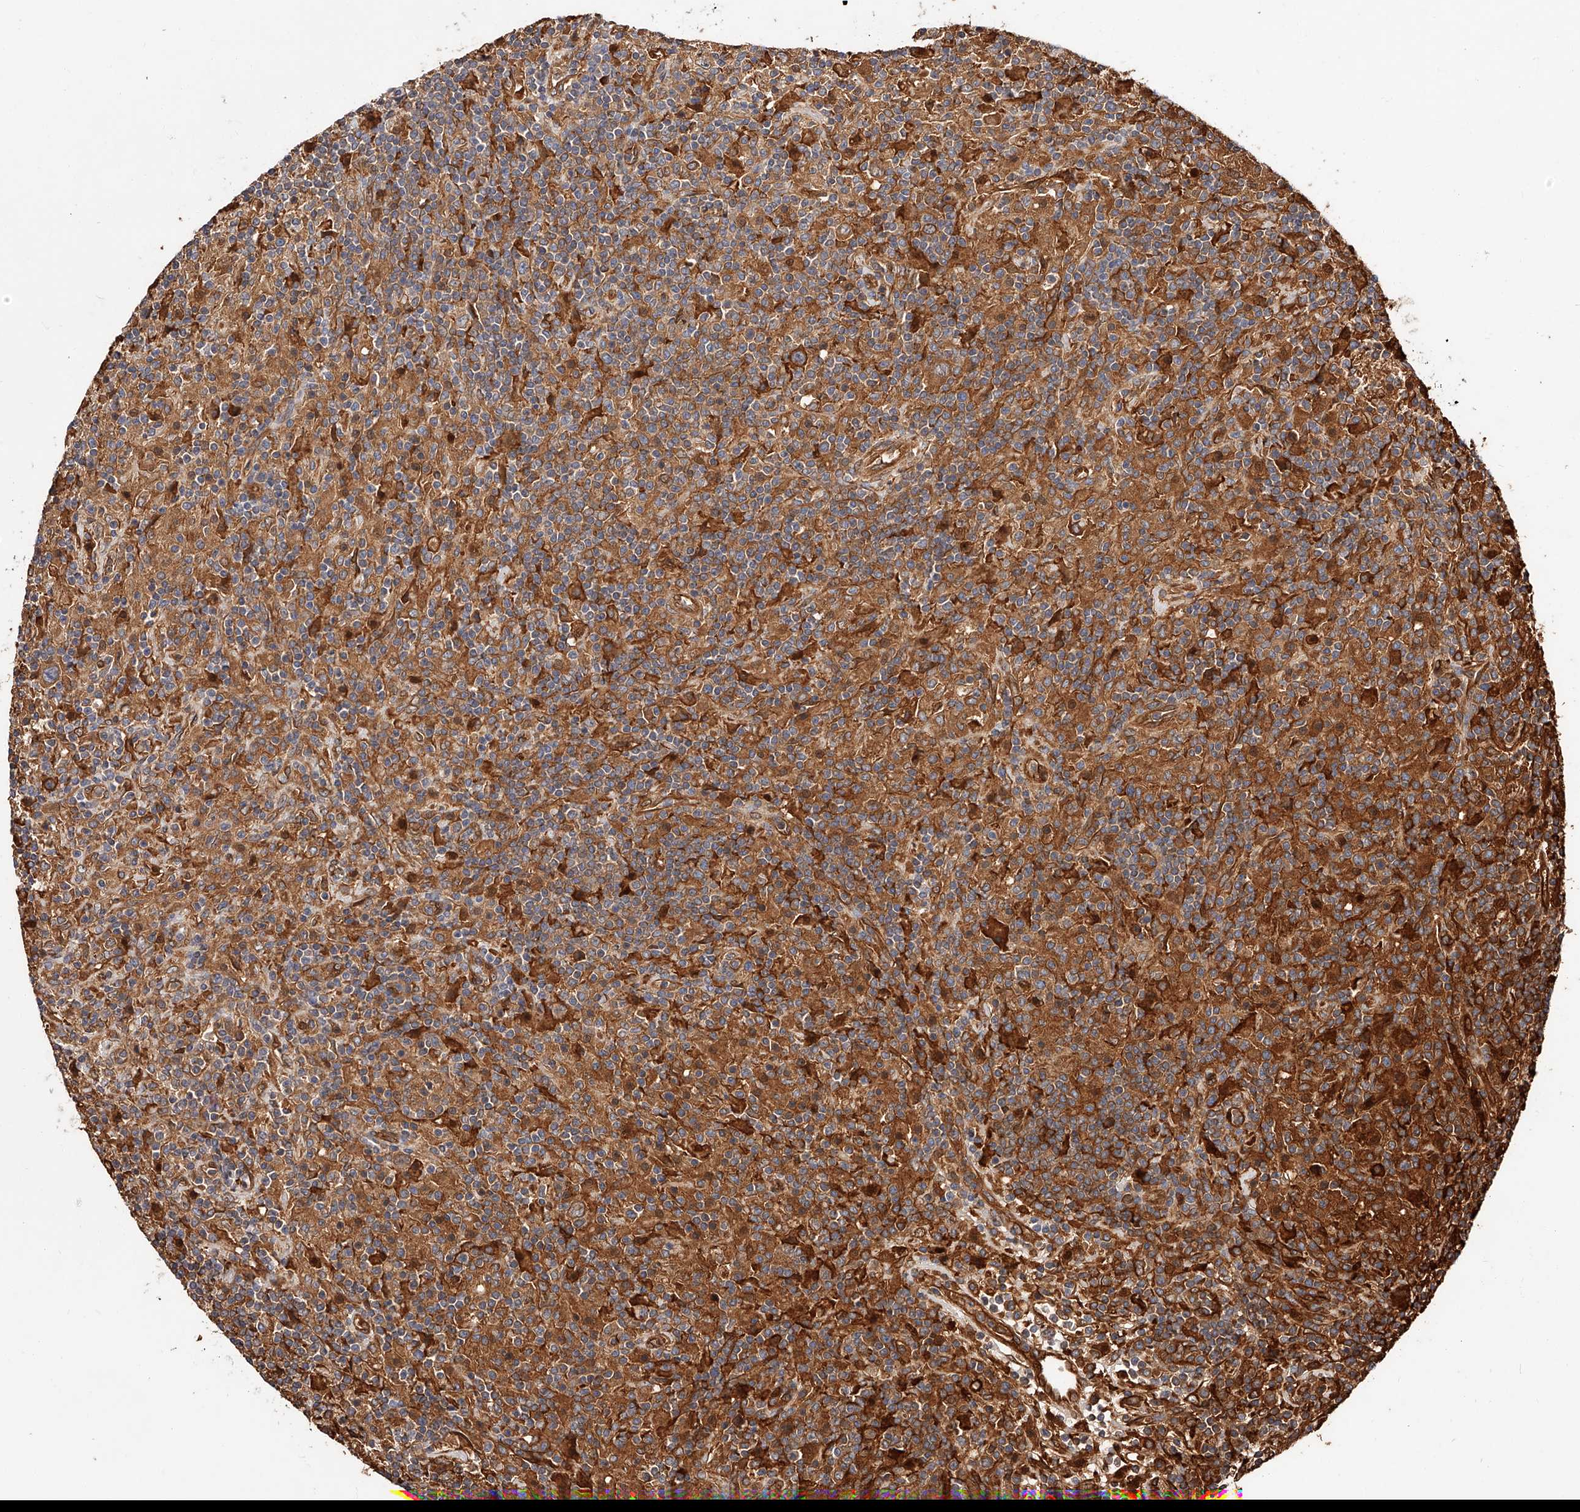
{"staining": {"intensity": "moderate", "quantity": ">75%", "location": "cytoplasmic/membranous"}, "tissue": "lymphoma", "cell_type": "Tumor cells", "image_type": "cancer", "snomed": [{"axis": "morphology", "description": "Hodgkin's disease, NOS"}, {"axis": "topography", "description": "Lymph node"}], "caption": "A high-resolution histopathology image shows immunohistochemistry staining of Hodgkin's disease, which exhibits moderate cytoplasmic/membranous positivity in about >75% of tumor cells.", "gene": "LAP3", "patient": {"sex": "male", "age": 70}}